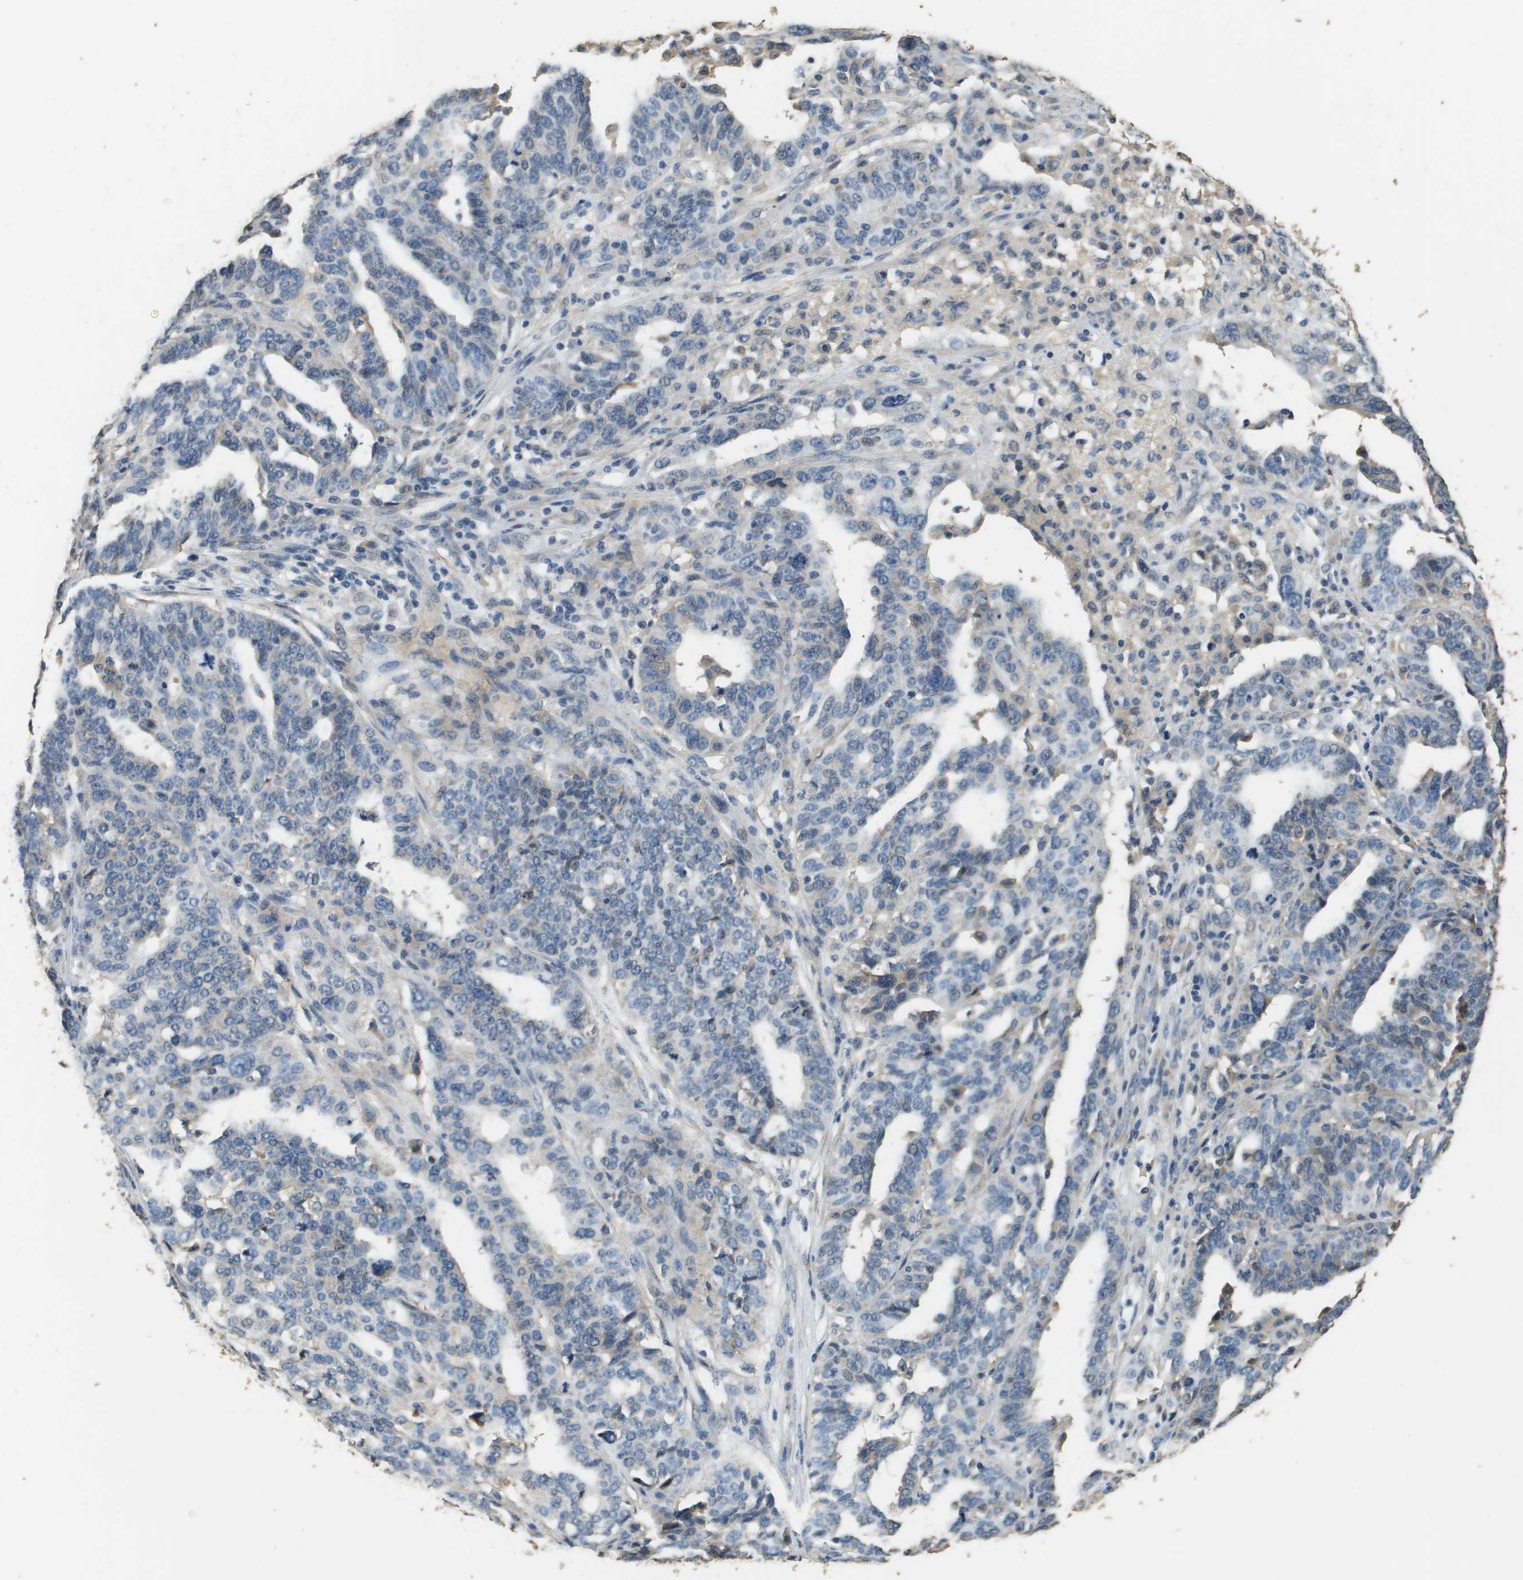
{"staining": {"intensity": "negative", "quantity": "none", "location": "none"}, "tissue": "ovarian cancer", "cell_type": "Tumor cells", "image_type": "cancer", "snomed": [{"axis": "morphology", "description": "Cystadenocarcinoma, serous, NOS"}, {"axis": "topography", "description": "Ovary"}], "caption": "Tumor cells are negative for brown protein staining in ovarian cancer. (DAB (3,3'-diaminobenzidine) IHC visualized using brightfield microscopy, high magnification).", "gene": "RAB6B", "patient": {"sex": "female", "age": 59}}